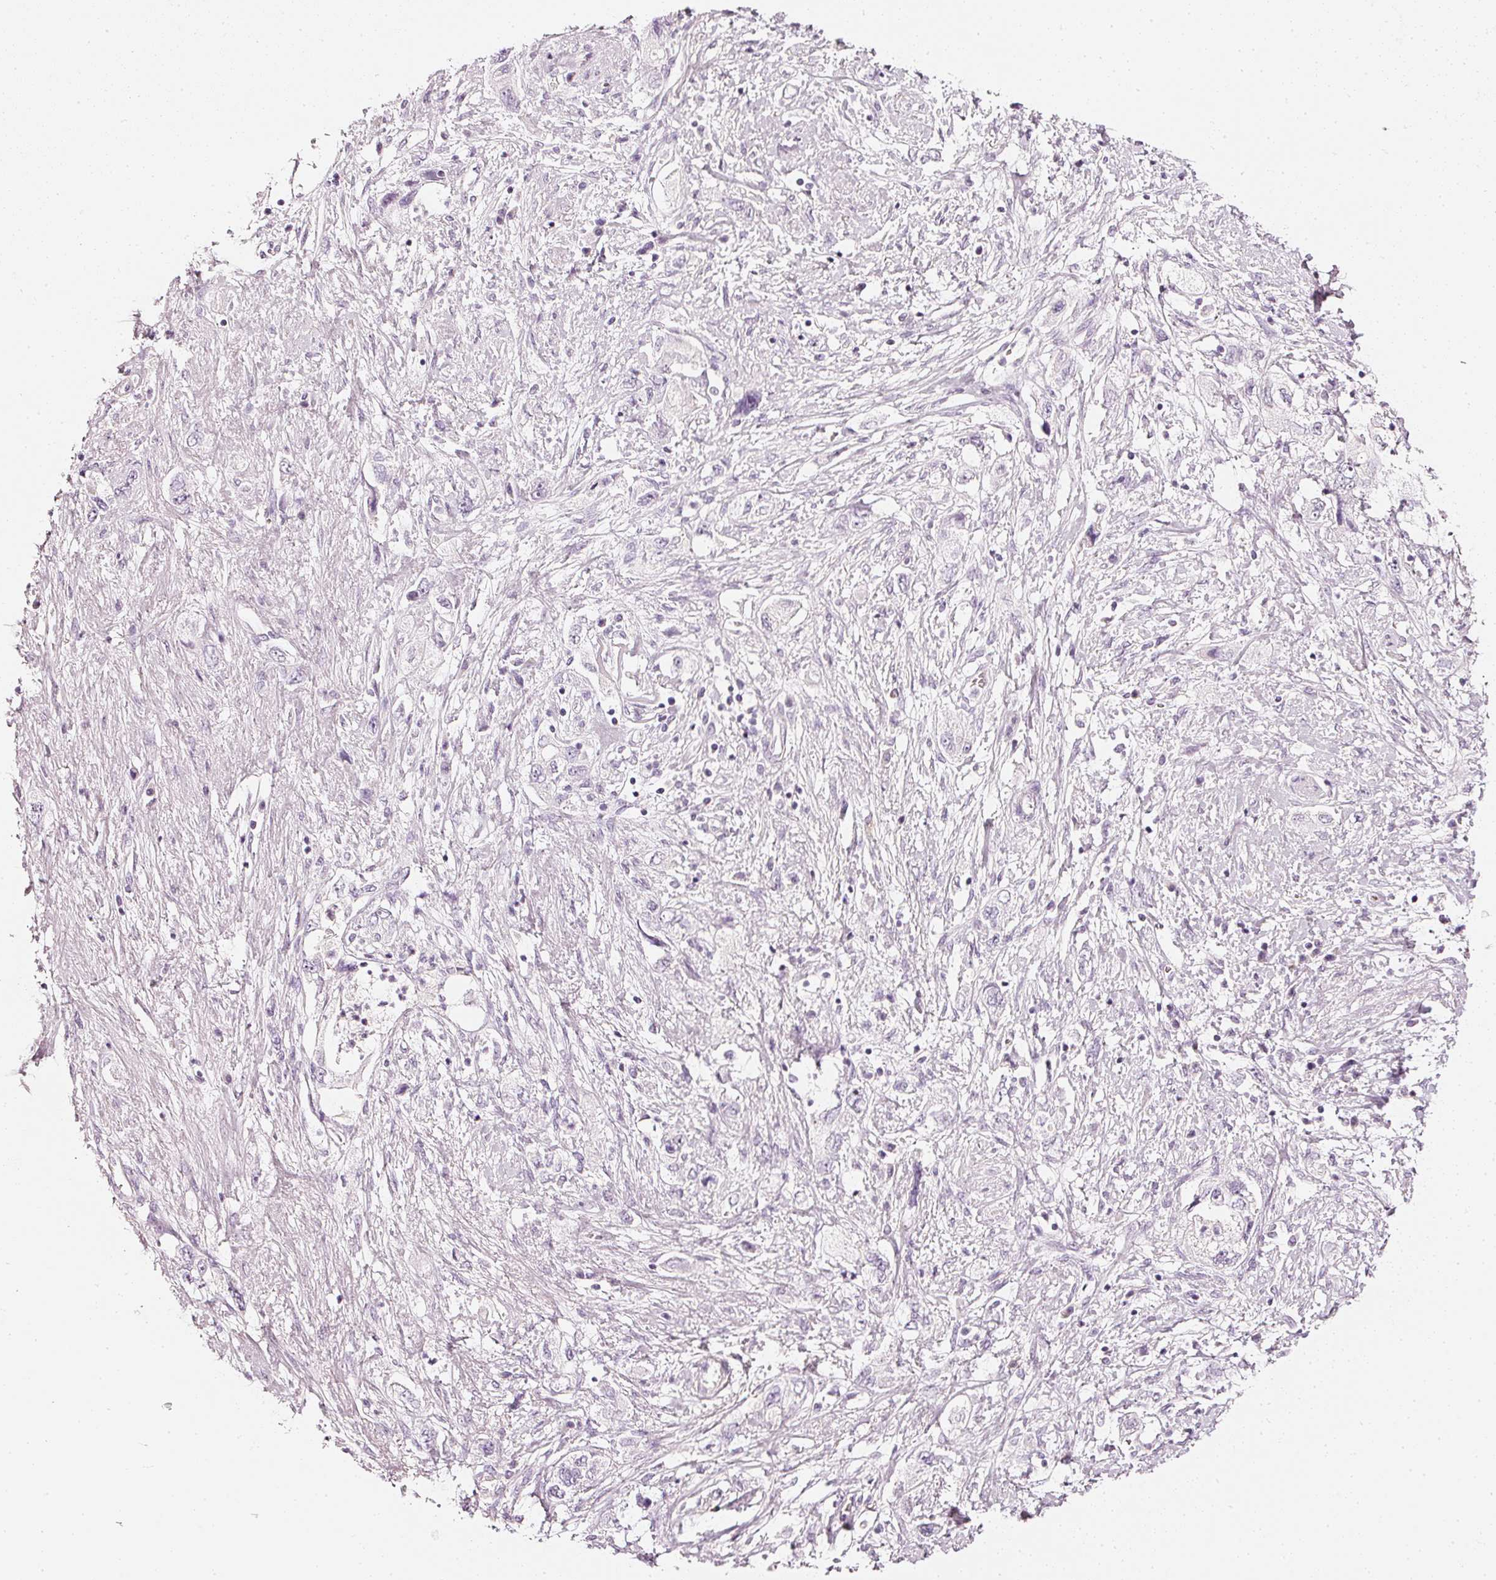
{"staining": {"intensity": "negative", "quantity": "none", "location": "none"}, "tissue": "pancreatic cancer", "cell_type": "Tumor cells", "image_type": "cancer", "snomed": [{"axis": "morphology", "description": "Adenocarcinoma, NOS"}, {"axis": "topography", "description": "Pancreas"}], "caption": "The photomicrograph shows no staining of tumor cells in adenocarcinoma (pancreatic).", "gene": "CNP", "patient": {"sex": "female", "age": 73}}